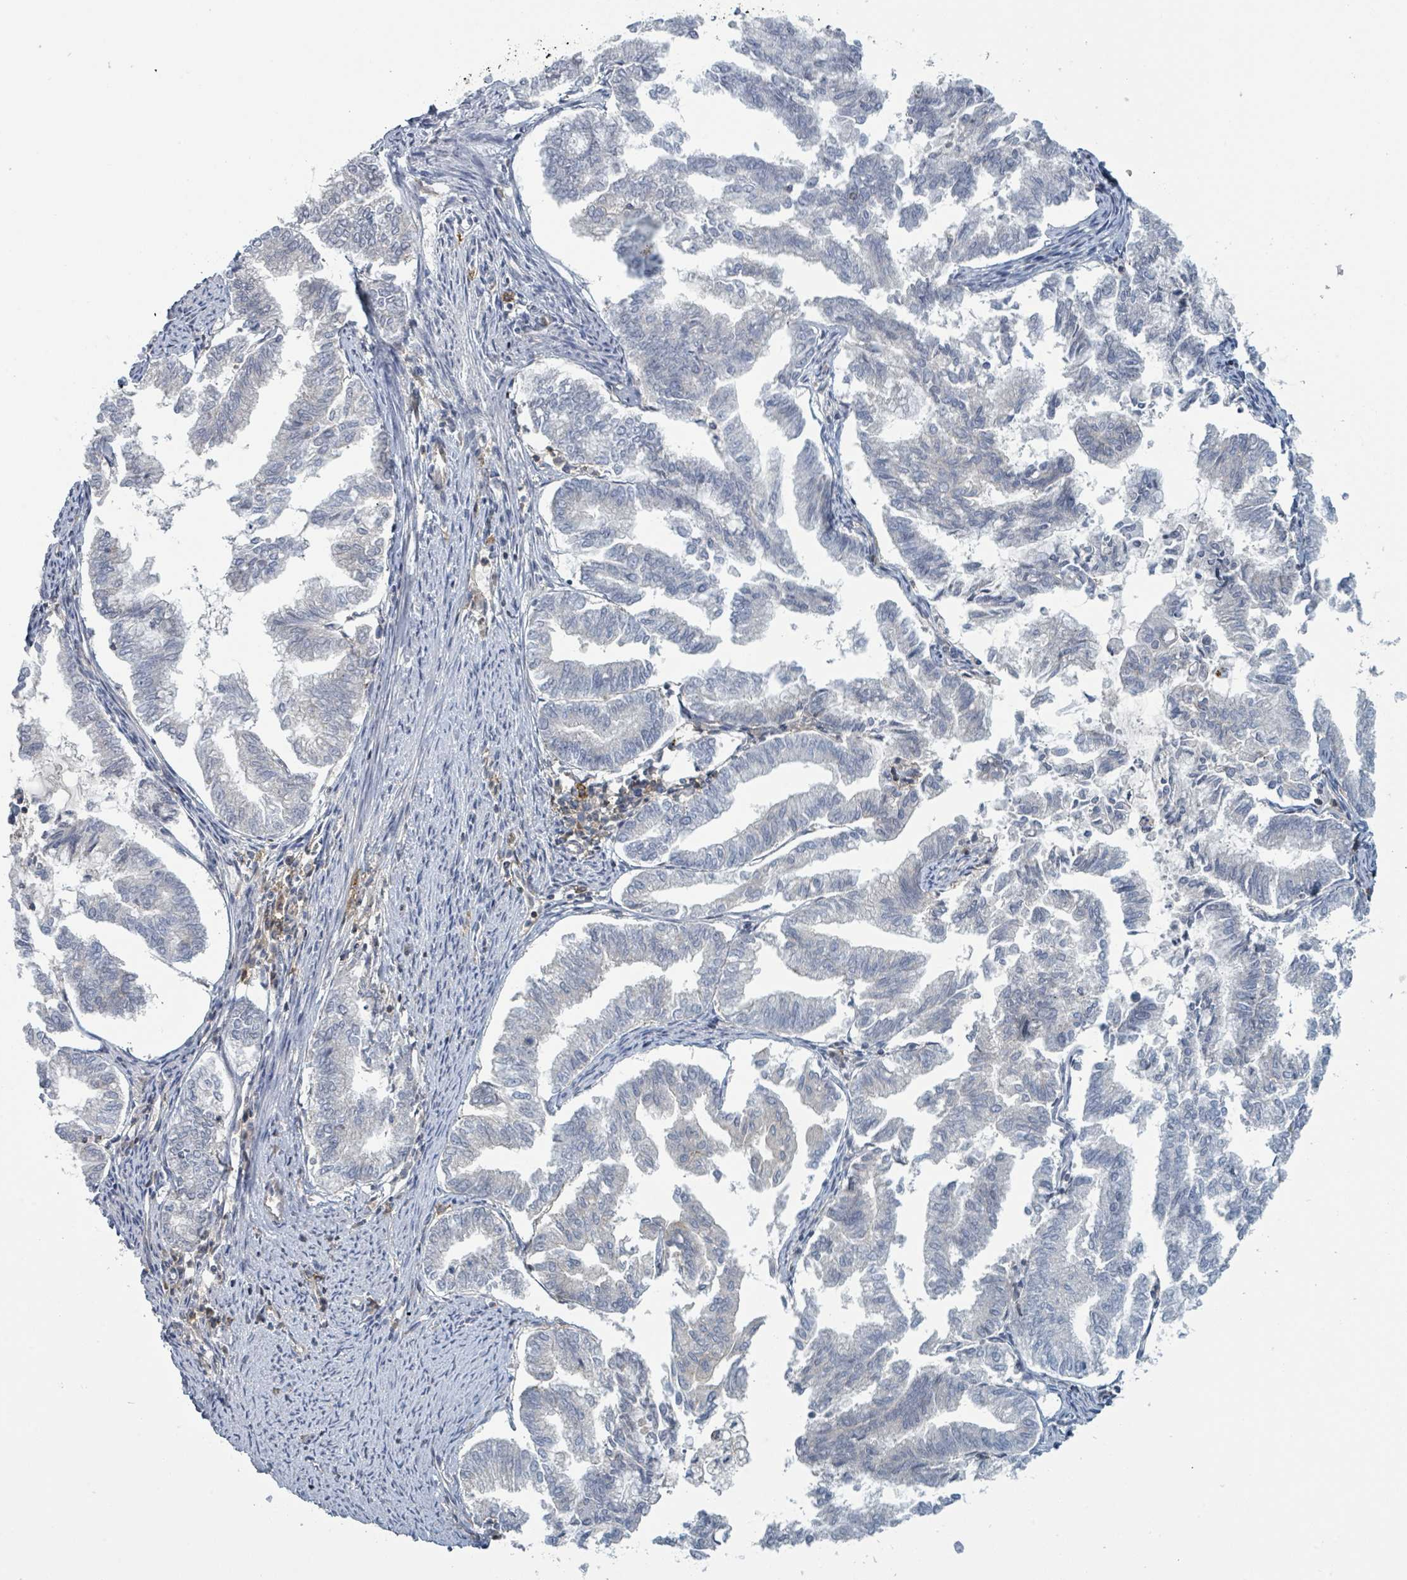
{"staining": {"intensity": "negative", "quantity": "none", "location": "none"}, "tissue": "endometrial cancer", "cell_type": "Tumor cells", "image_type": "cancer", "snomed": [{"axis": "morphology", "description": "Adenocarcinoma, NOS"}, {"axis": "topography", "description": "Endometrium"}], "caption": "There is no significant expression in tumor cells of adenocarcinoma (endometrial).", "gene": "TNFRSF14", "patient": {"sex": "female", "age": 79}}